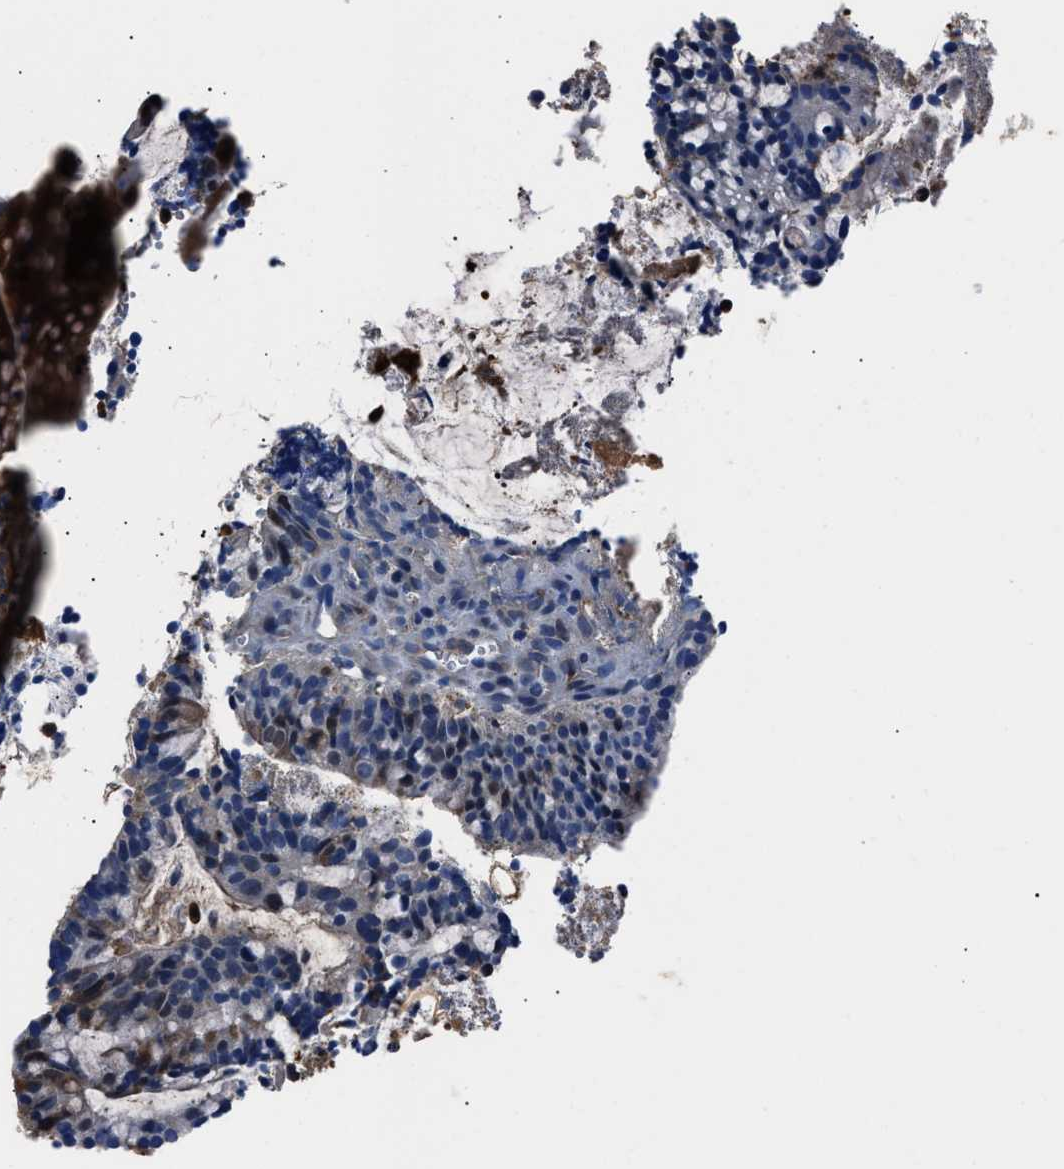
{"staining": {"intensity": "moderate", "quantity": ">75%", "location": "cytoplasmic/membranous"}, "tissue": "colorectal cancer", "cell_type": "Tumor cells", "image_type": "cancer", "snomed": [{"axis": "morphology", "description": "Adenocarcinoma, NOS"}, {"axis": "topography", "description": "Colon"}], "caption": "Immunohistochemistry (IHC) image of human colorectal cancer stained for a protein (brown), which displays medium levels of moderate cytoplasmic/membranous expression in about >75% of tumor cells.", "gene": "GSTP1", "patient": {"sex": "female", "age": 66}}